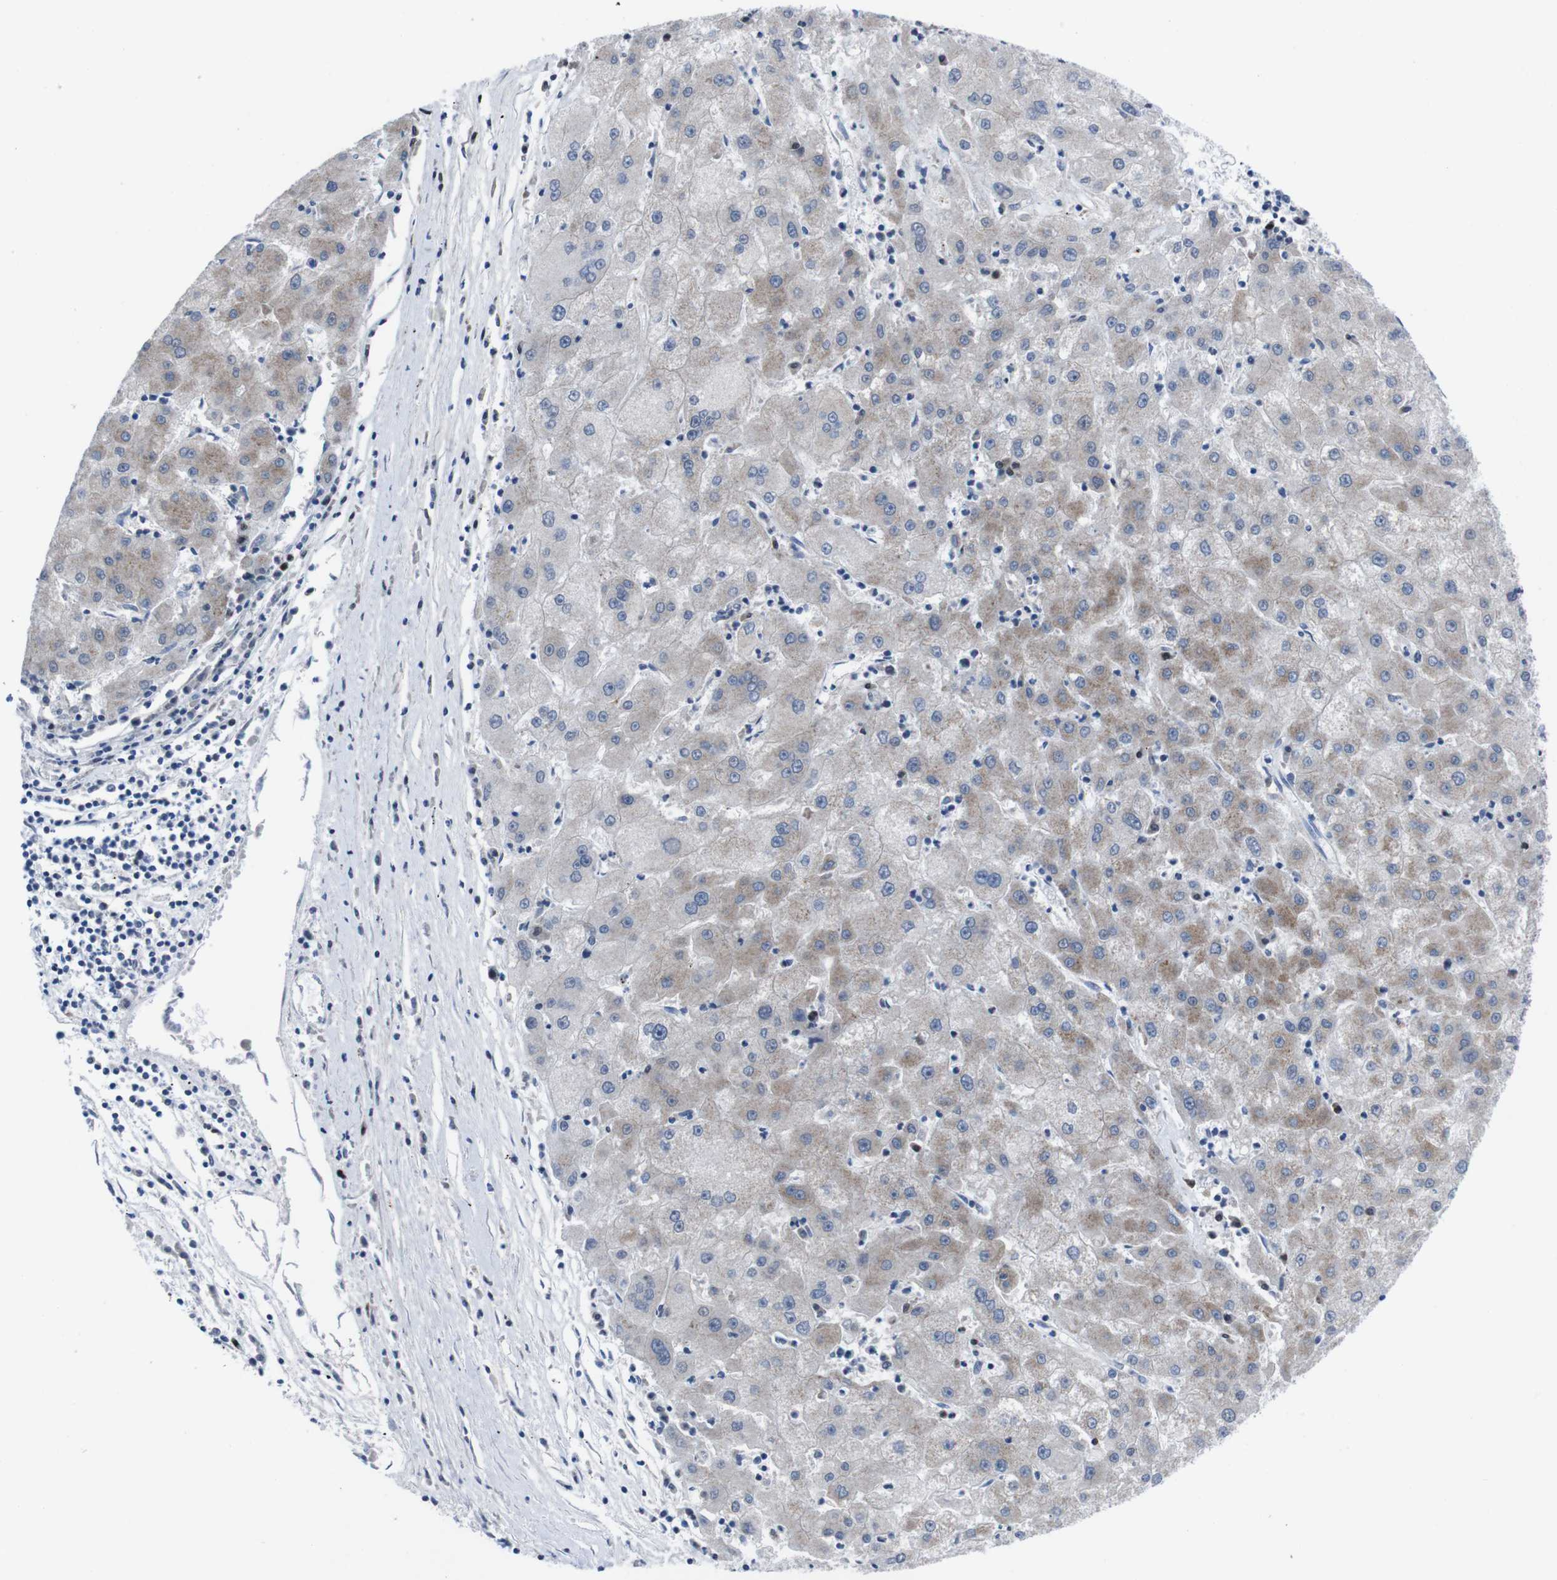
{"staining": {"intensity": "moderate", "quantity": "<25%", "location": "cytoplasmic/membranous"}, "tissue": "liver cancer", "cell_type": "Tumor cells", "image_type": "cancer", "snomed": [{"axis": "morphology", "description": "Carcinoma, Hepatocellular, NOS"}, {"axis": "topography", "description": "Liver"}], "caption": "Tumor cells demonstrate low levels of moderate cytoplasmic/membranous positivity in approximately <25% of cells in liver cancer.", "gene": "IRF4", "patient": {"sex": "male", "age": 72}}